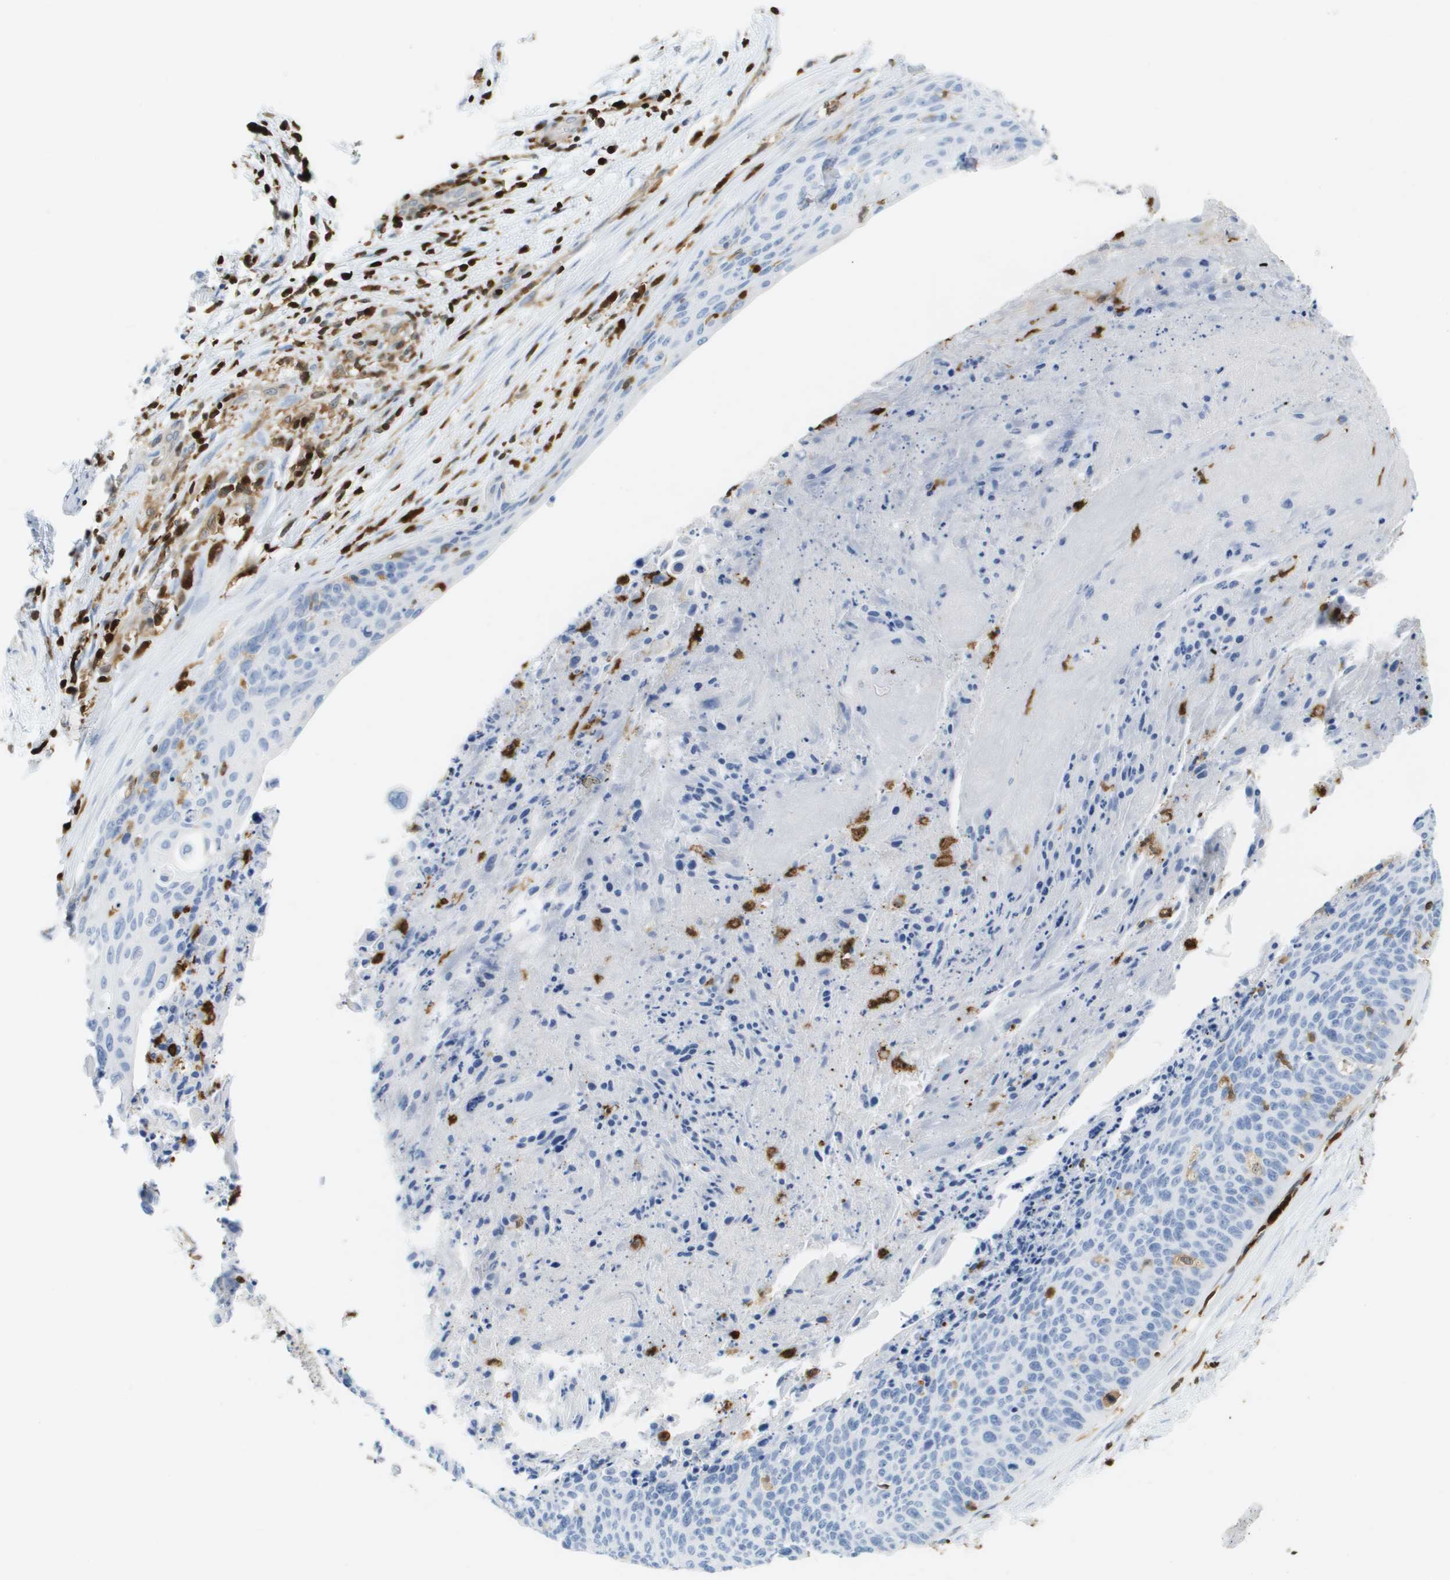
{"staining": {"intensity": "negative", "quantity": "none", "location": "none"}, "tissue": "cervical cancer", "cell_type": "Tumor cells", "image_type": "cancer", "snomed": [{"axis": "morphology", "description": "Squamous cell carcinoma, NOS"}, {"axis": "topography", "description": "Cervix"}], "caption": "This image is of cervical squamous cell carcinoma stained with immunohistochemistry to label a protein in brown with the nuclei are counter-stained blue. There is no expression in tumor cells.", "gene": "DOCK5", "patient": {"sex": "female", "age": 55}}